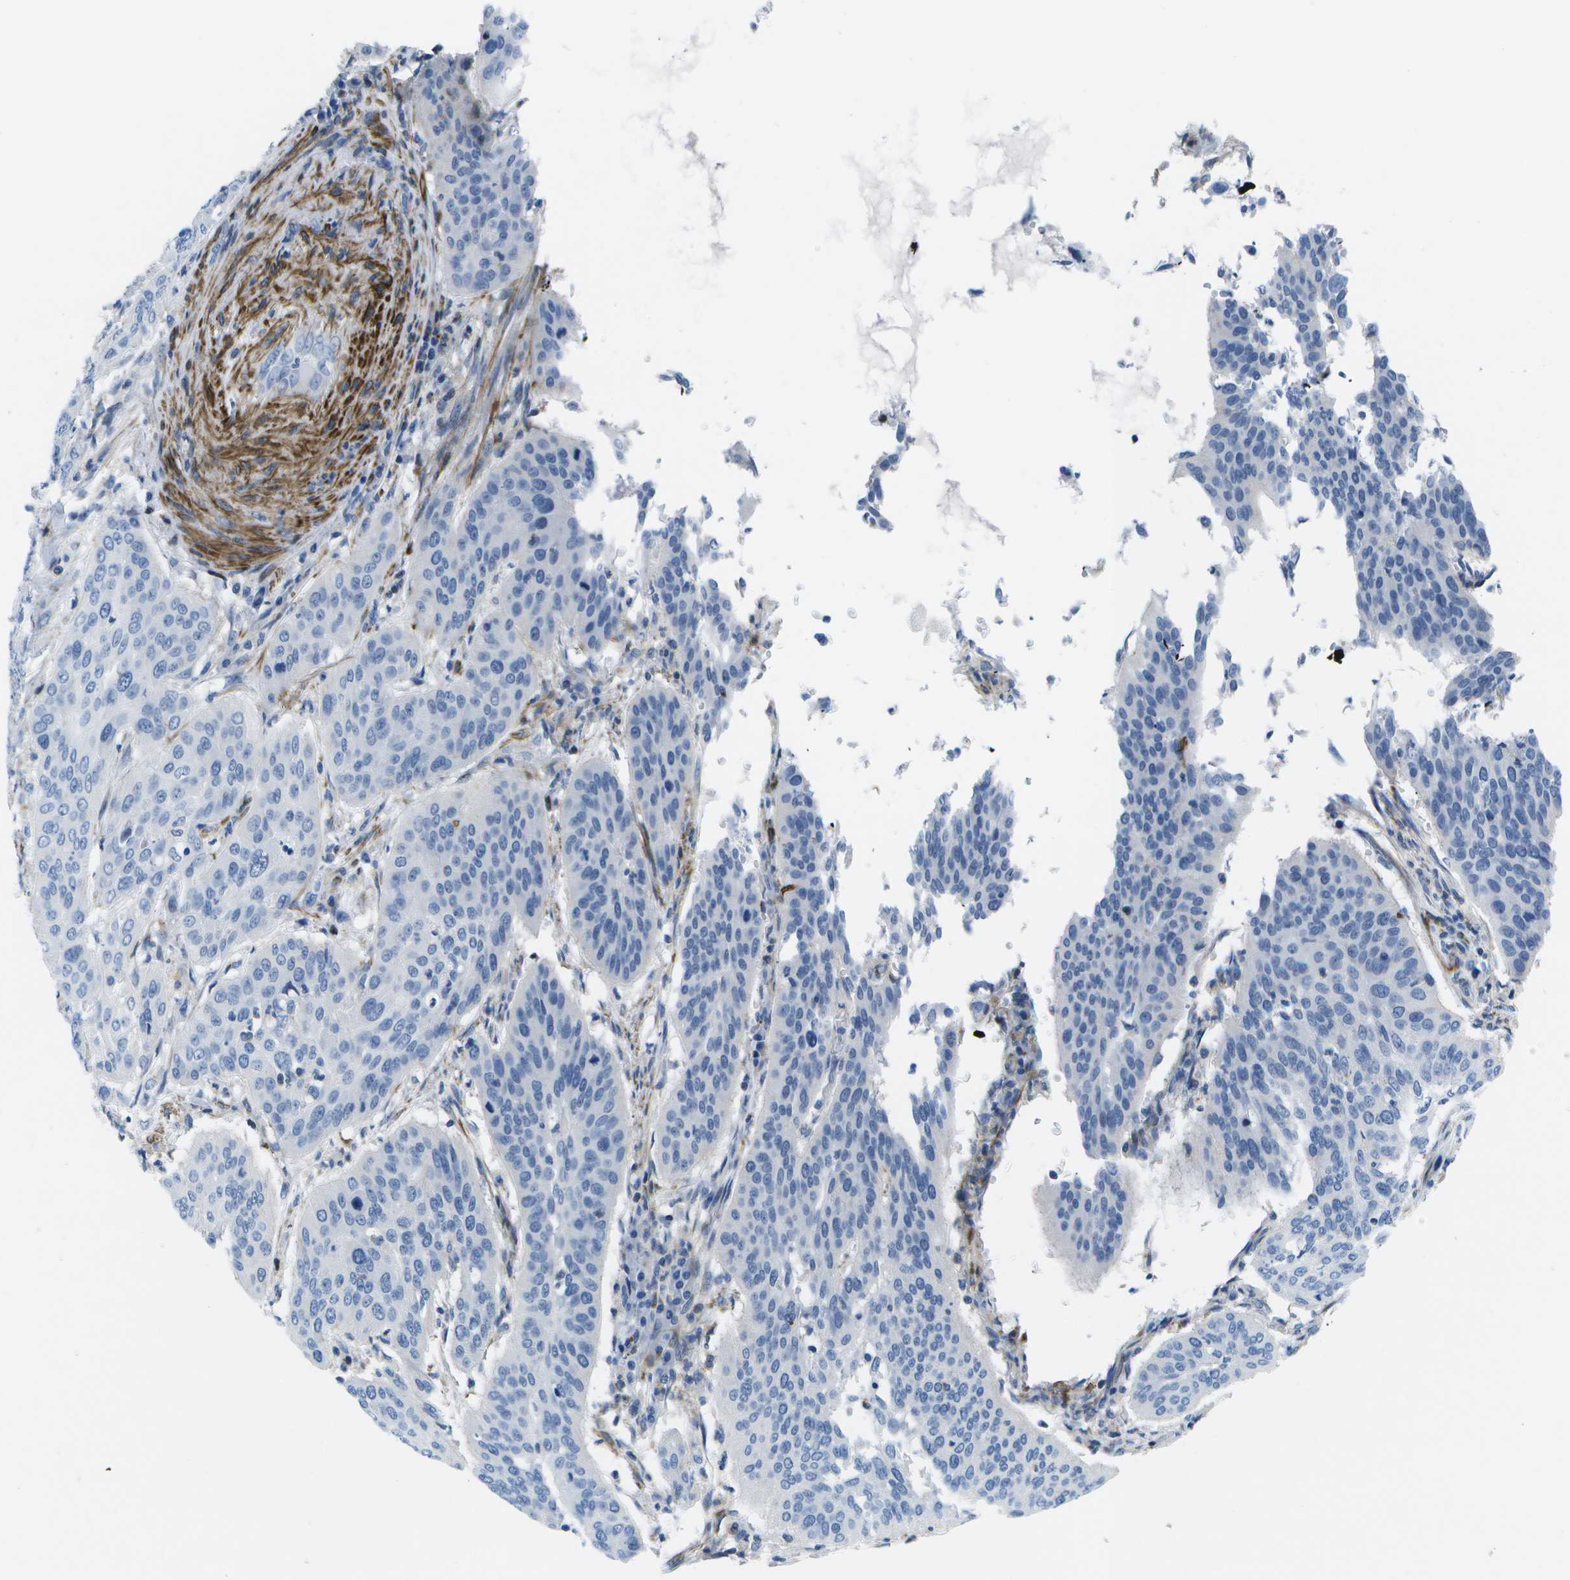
{"staining": {"intensity": "negative", "quantity": "none", "location": "none"}, "tissue": "cervical cancer", "cell_type": "Tumor cells", "image_type": "cancer", "snomed": [{"axis": "morphology", "description": "Normal tissue, NOS"}, {"axis": "morphology", "description": "Squamous cell carcinoma, NOS"}, {"axis": "topography", "description": "Cervix"}], "caption": "Immunohistochemistry (IHC) histopathology image of cervical cancer stained for a protein (brown), which exhibits no positivity in tumor cells.", "gene": "ADGRG6", "patient": {"sex": "female", "age": 39}}